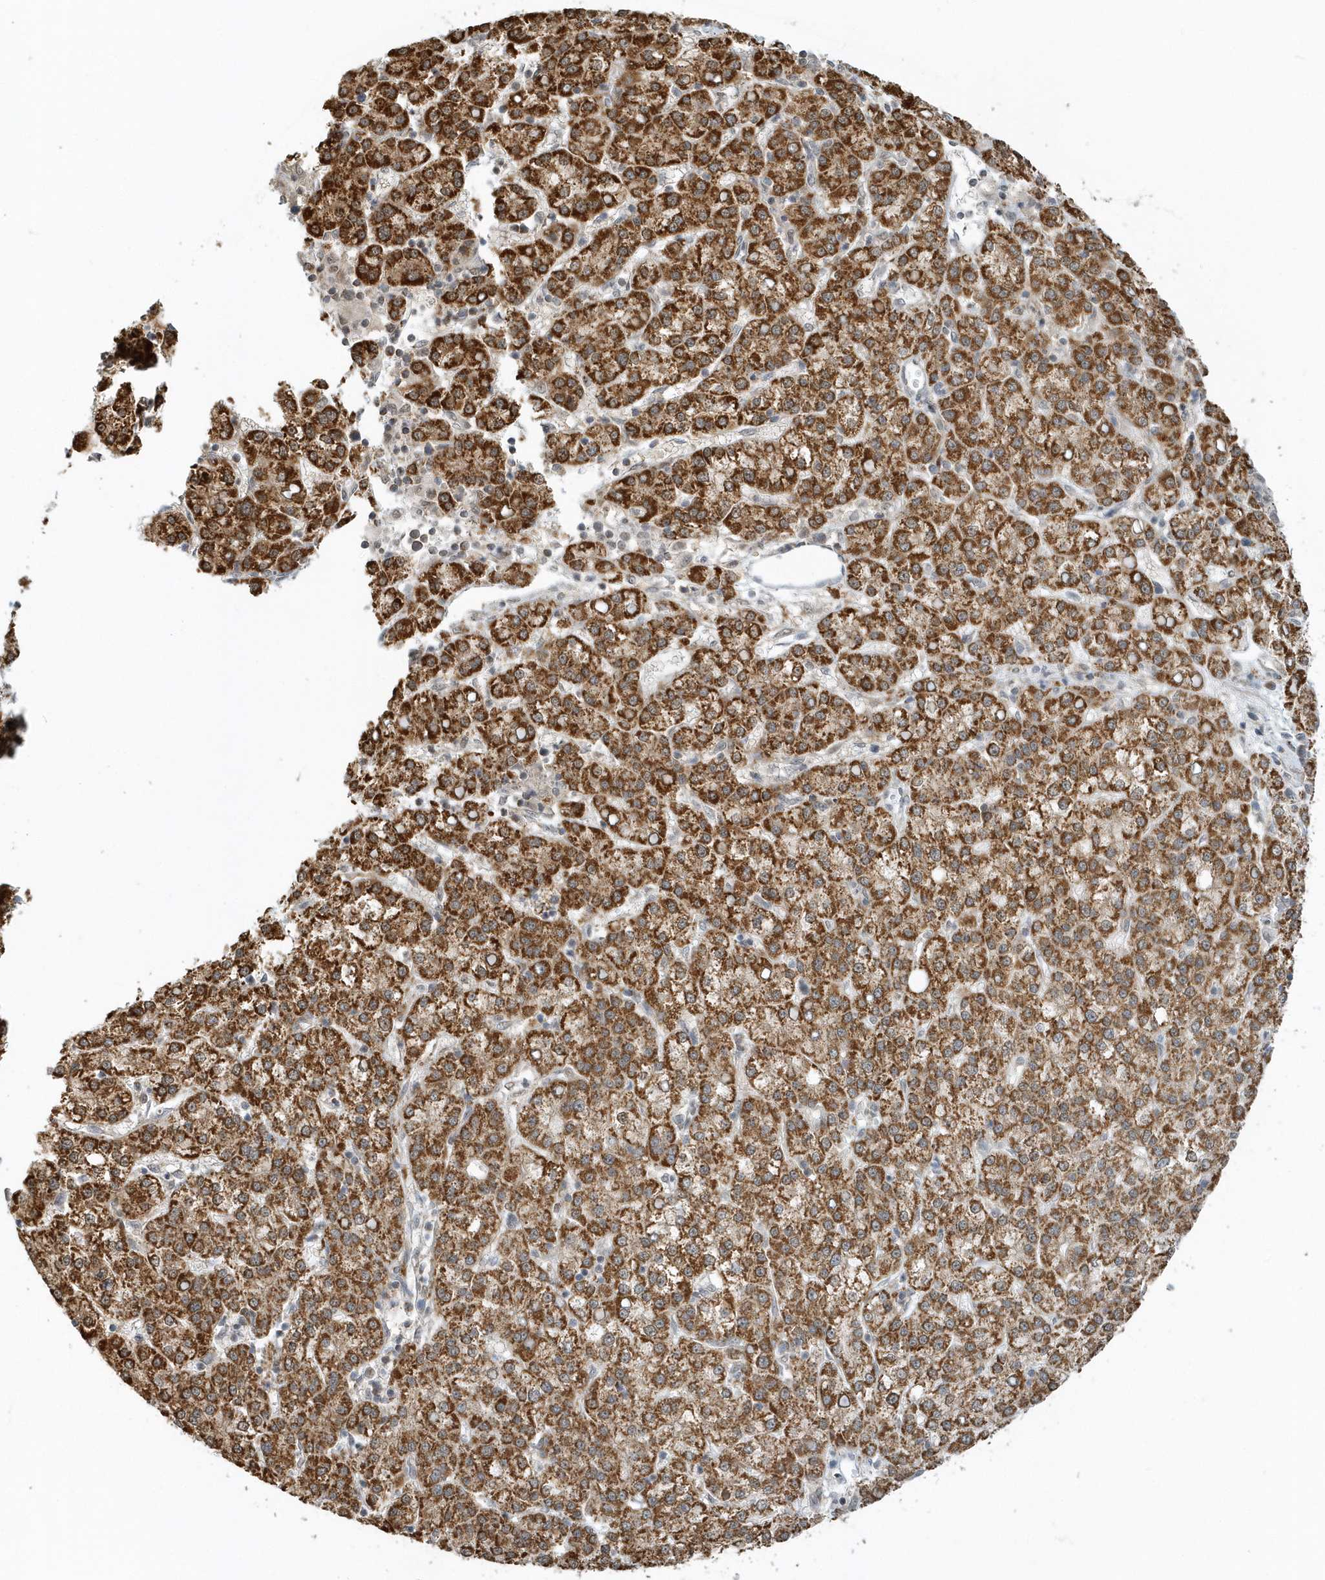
{"staining": {"intensity": "strong", "quantity": ">75%", "location": "cytoplasmic/membranous"}, "tissue": "liver cancer", "cell_type": "Tumor cells", "image_type": "cancer", "snomed": [{"axis": "morphology", "description": "Carcinoma, Hepatocellular, NOS"}, {"axis": "topography", "description": "Liver"}], "caption": "This histopathology image demonstrates IHC staining of liver hepatocellular carcinoma, with high strong cytoplasmic/membranous positivity in approximately >75% of tumor cells.", "gene": "PSMD6", "patient": {"sex": "female", "age": 58}}